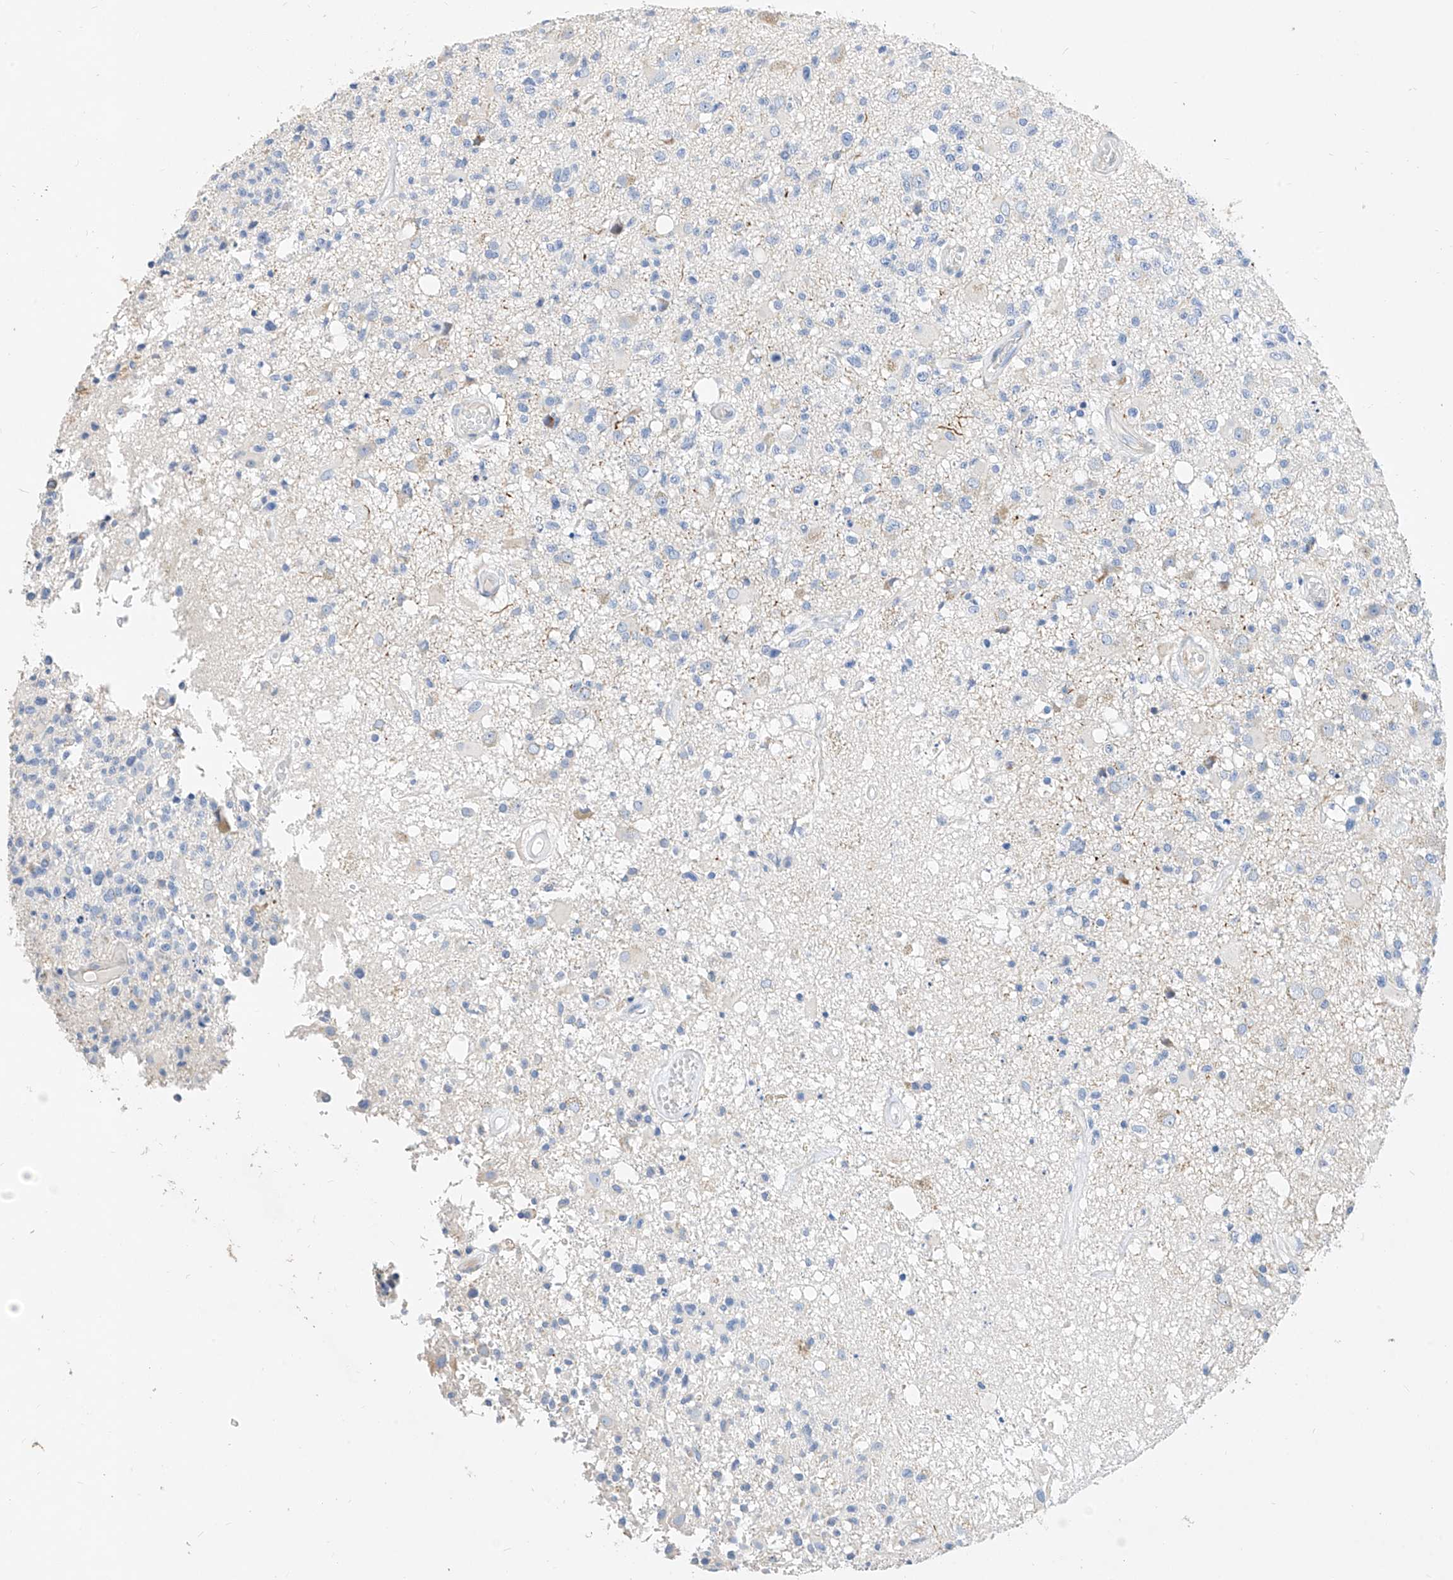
{"staining": {"intensity": "negative", "quantity": "none", "location": "none"}, "tissue": "glioma", "cell_type": "Tumor cells", "image_type": "cancer", "snomed": [{"axis": "morphology", "description": "Glioma, malignant, High grade"}, {"axis": "morphology", "description": "Glioblastoma, NOS"}, {"axis": "topography", "description": "Brain"}], "caption": "High power microscopy photomicrograph of an immunohistochemistry photomicrograph of glioblastoma, revealing no significant expression in tumor cells. Brightfield microscopy of immunohistochemistry (IHC) stained with DAB (3,3'-diaminobenzidine) (brown) and hematoxylin (blue), captured at high magnification.", "gene": "SCGB2A1", "patient": {"sex": "male", "age": 60}}